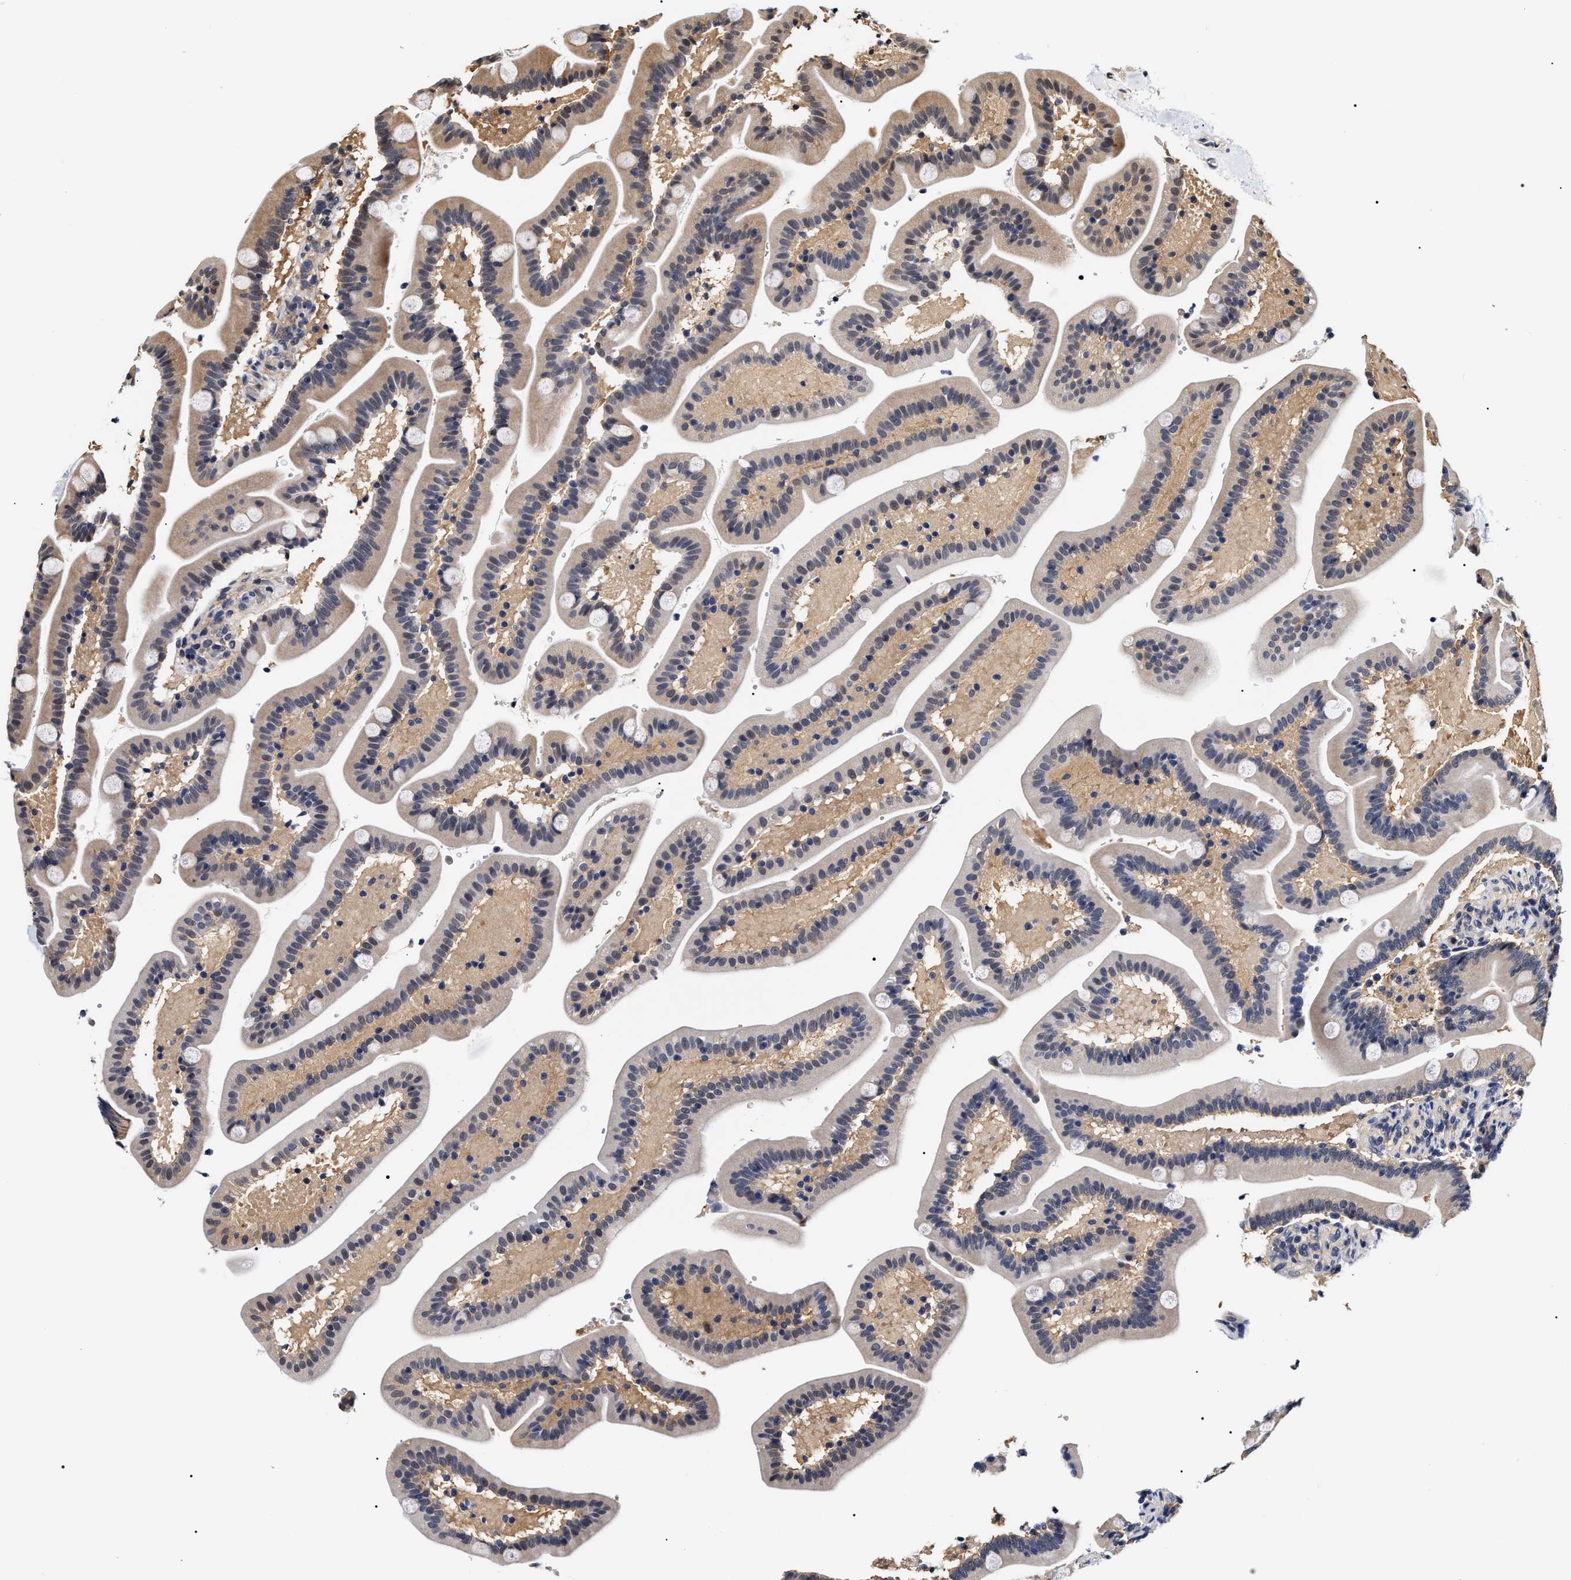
{"staining": {"intensity": "moderate", "quantity": "25%-75%", "location": "cytoplasmic/membranous,nuclear"}, "tissue": "duodenum", "cell_type": "Glandular cells", "image_type": "normal", "snomed": [{"axis": "morphology", "description": "Normal tissue, NOS"}, {"axis": "topography", "description": "Duodenum"}], "caption": "A high-resolution micrograph shows immunohistochemistry (IHC) staining of normal duodenum, which demonstrates moderate cytoplasmic/membranous,nuclear staining in approximately 25%-75% of glandular cells.", "gene": "BAG6", "patient": {"sex": "male", "age": 54}}